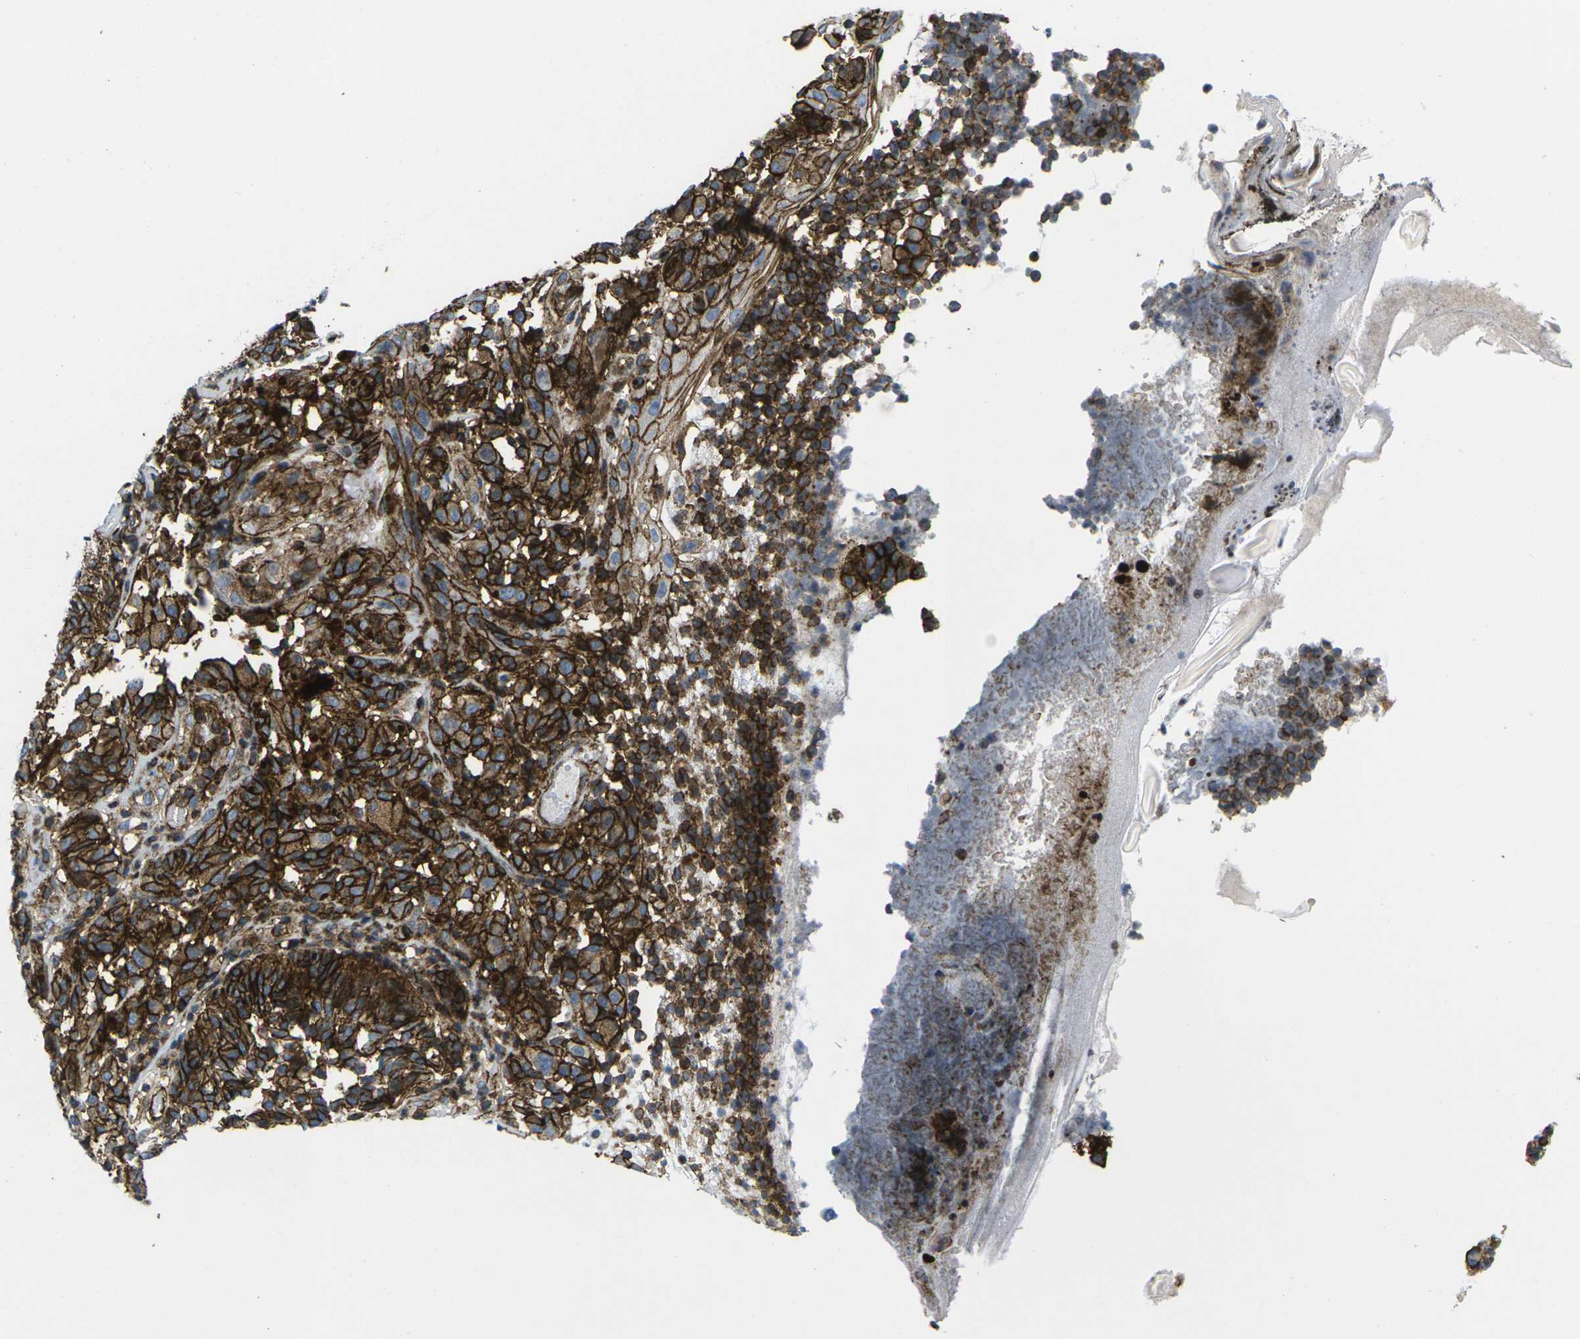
{"staining": {"intensity": "strong", "quantity": ">75%", "location": "cytoplasmic/membranous"}, "tissue": "melanoma", "cell_type": "Tumor cells", "image_type": "cancer", "snomed": [{"axis": "morphology", "description": "Malignant melanoma, NOS"}, {"axis": "topography", "description": "Skin"}], "caption": "Melanoma stained for a protein displays strong cytoplasmic/membranous positivity in tumor cells.", "gene": "IQGAP1", "patient": {"sex": "female", "age": 46}}